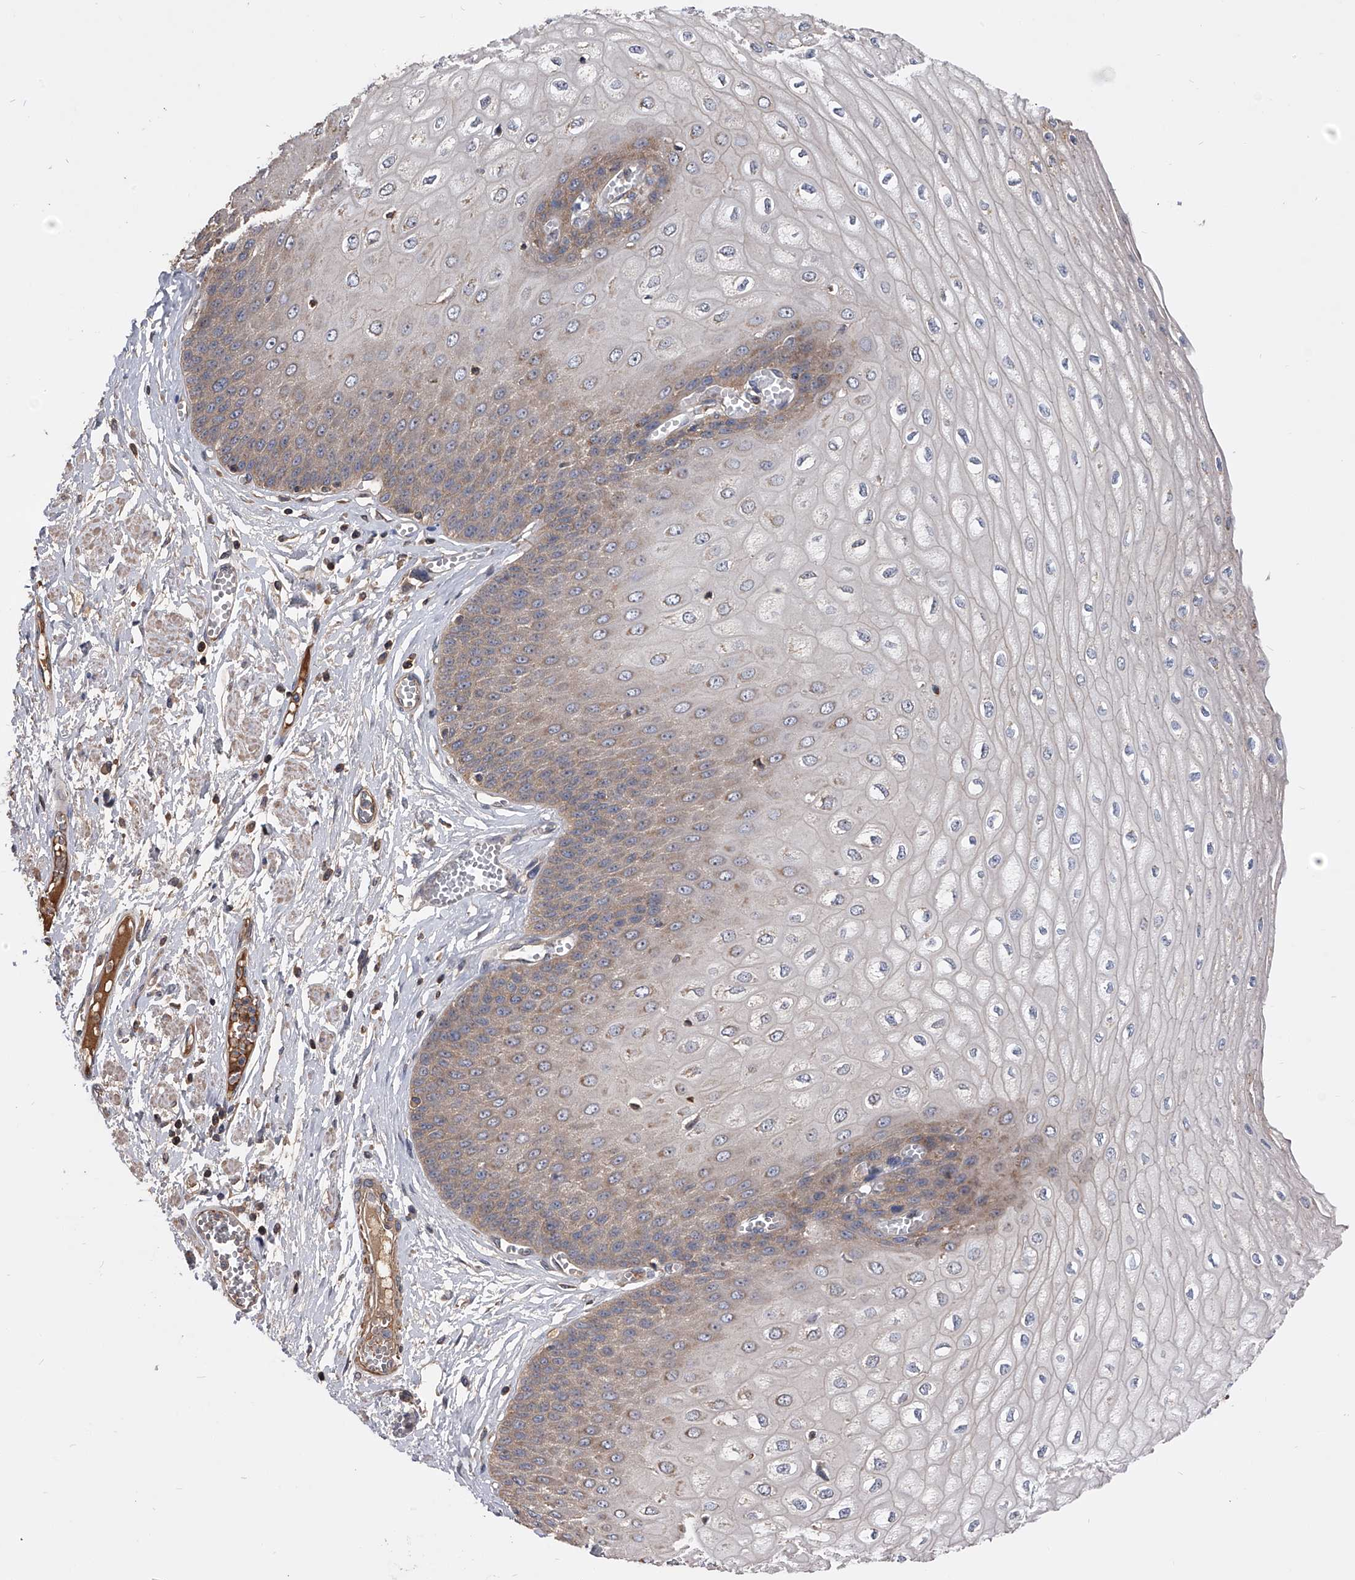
{"staining": {"intensity": "moderate", "quantity": "25%-75%", "location": "cytoplasmic/membranous"}, "tissue": "esophagus", "cell_type": "Squamous epithelial cells", "image_type": "normal", "snomed": [{"axis": "morphology", "description": "Normal tissue, NOS"}, {"axis": "topography", "description": "Esophagus"}], "caption": "Immunohistochemistry photomicrograph of normal esophagus: esophagus stained using IHC displays medium levels of moderate protein expression localized specifically in the cytoplasmic/membranous of squamous epithelial cells, appearing as a cytoplasmic/membranous brown color.", "gene": "CUL7", "patient": {"sex": "male", "age": 60}}